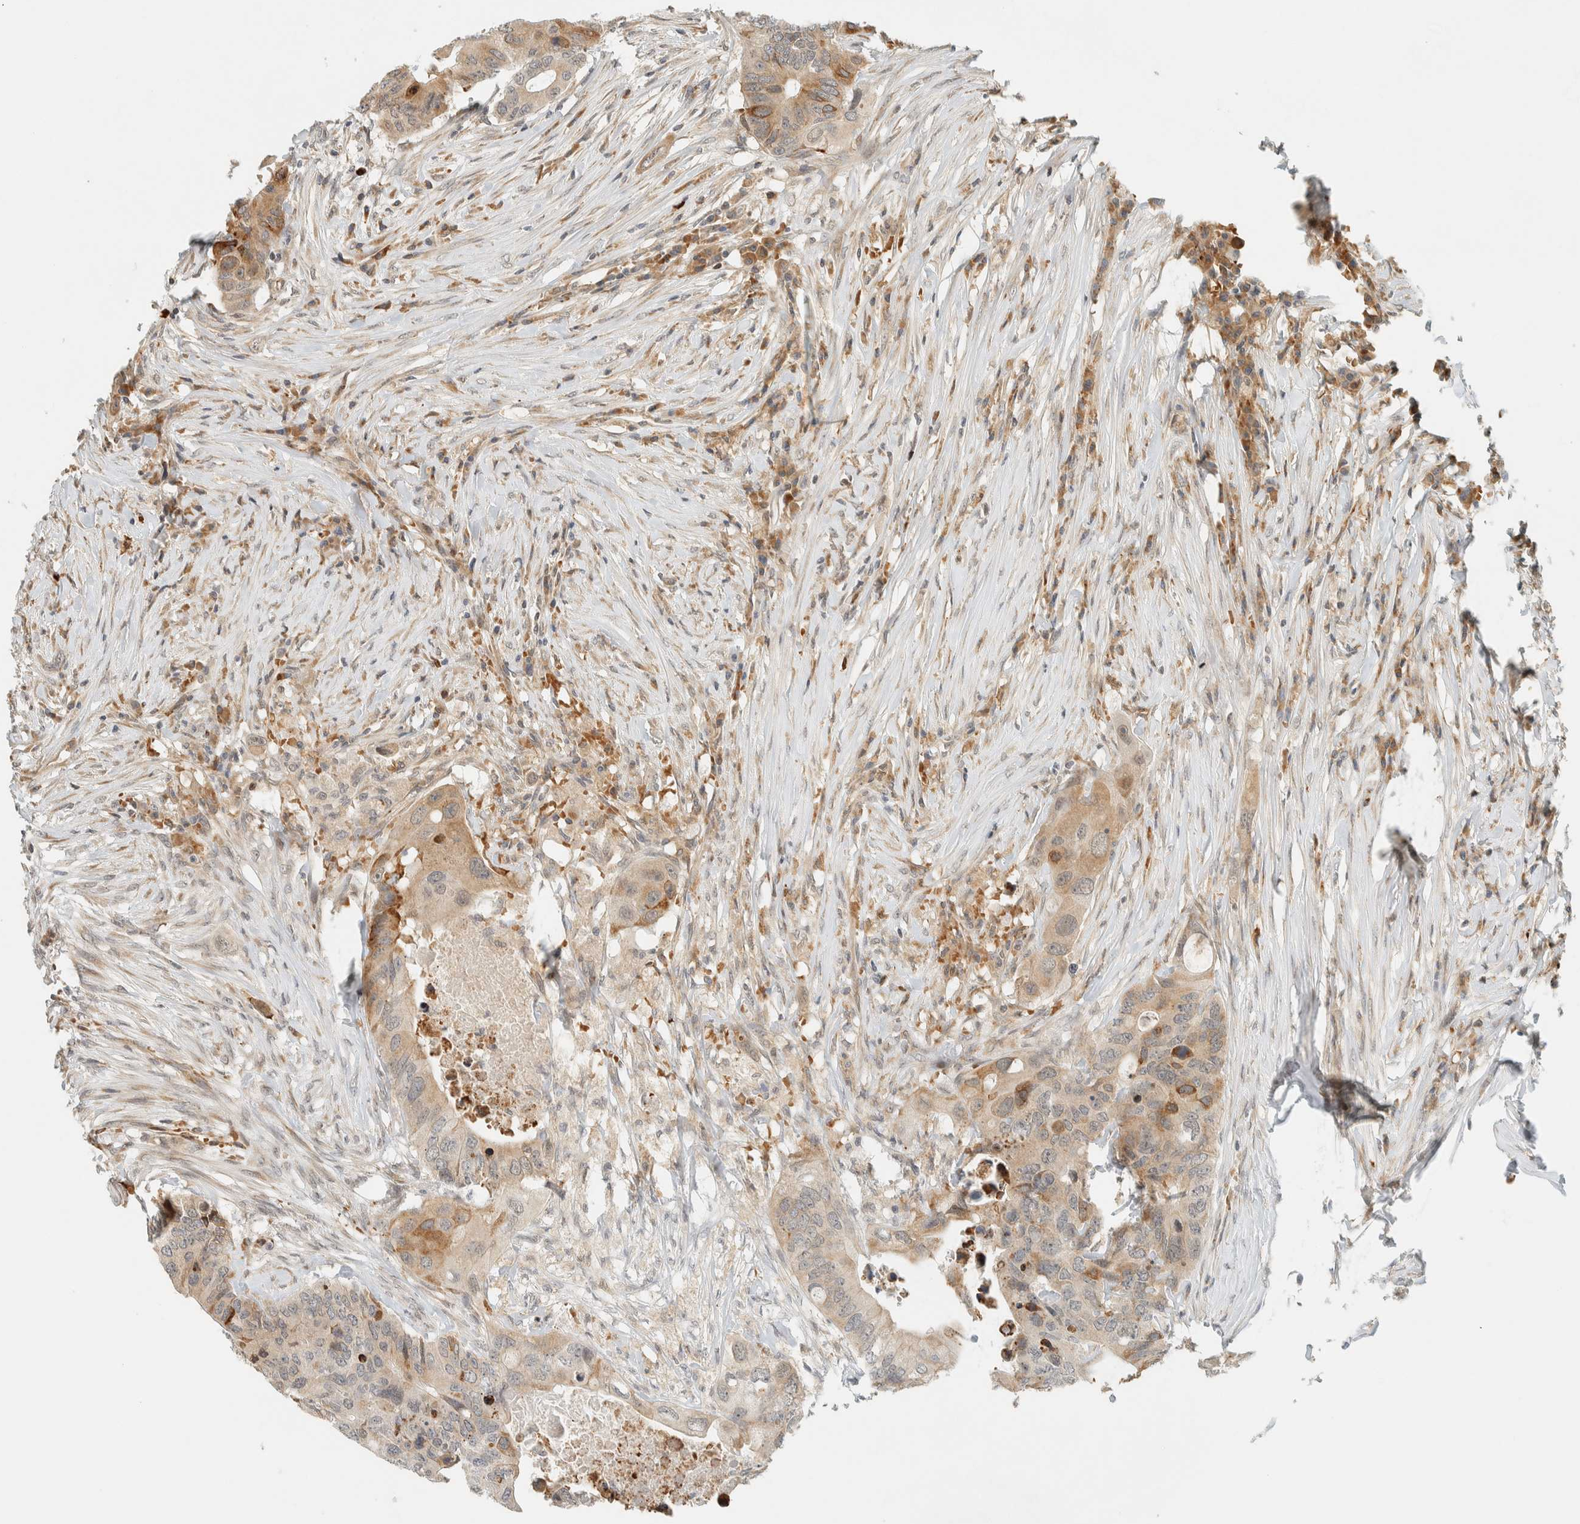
{"staining": {"intensity": "moderate", "quantity": "<25%", "location": "cytoplasmic/membranous"}, "tissue": "colorectal cancer", "cell_type": "Tumor cells", "image_type": "cancer", "snomed": [{"axis": "morphology", "description": "Adenocarcinoma, NOS"}, {"axis": "topography", "description": "Colon"}], "caption": "Immunohistochemistry (IHC) of colorectal adenocarcinoma reveals low levels of moderate cytoplasmic/membranous staining in about <25% of tumor cells. Immunohistochemistry (IHC) stains the protein in brown and the nuclei are stained blue.", "gene": "ITPRID1", "patient": {"sex": "male", "age": 71}}